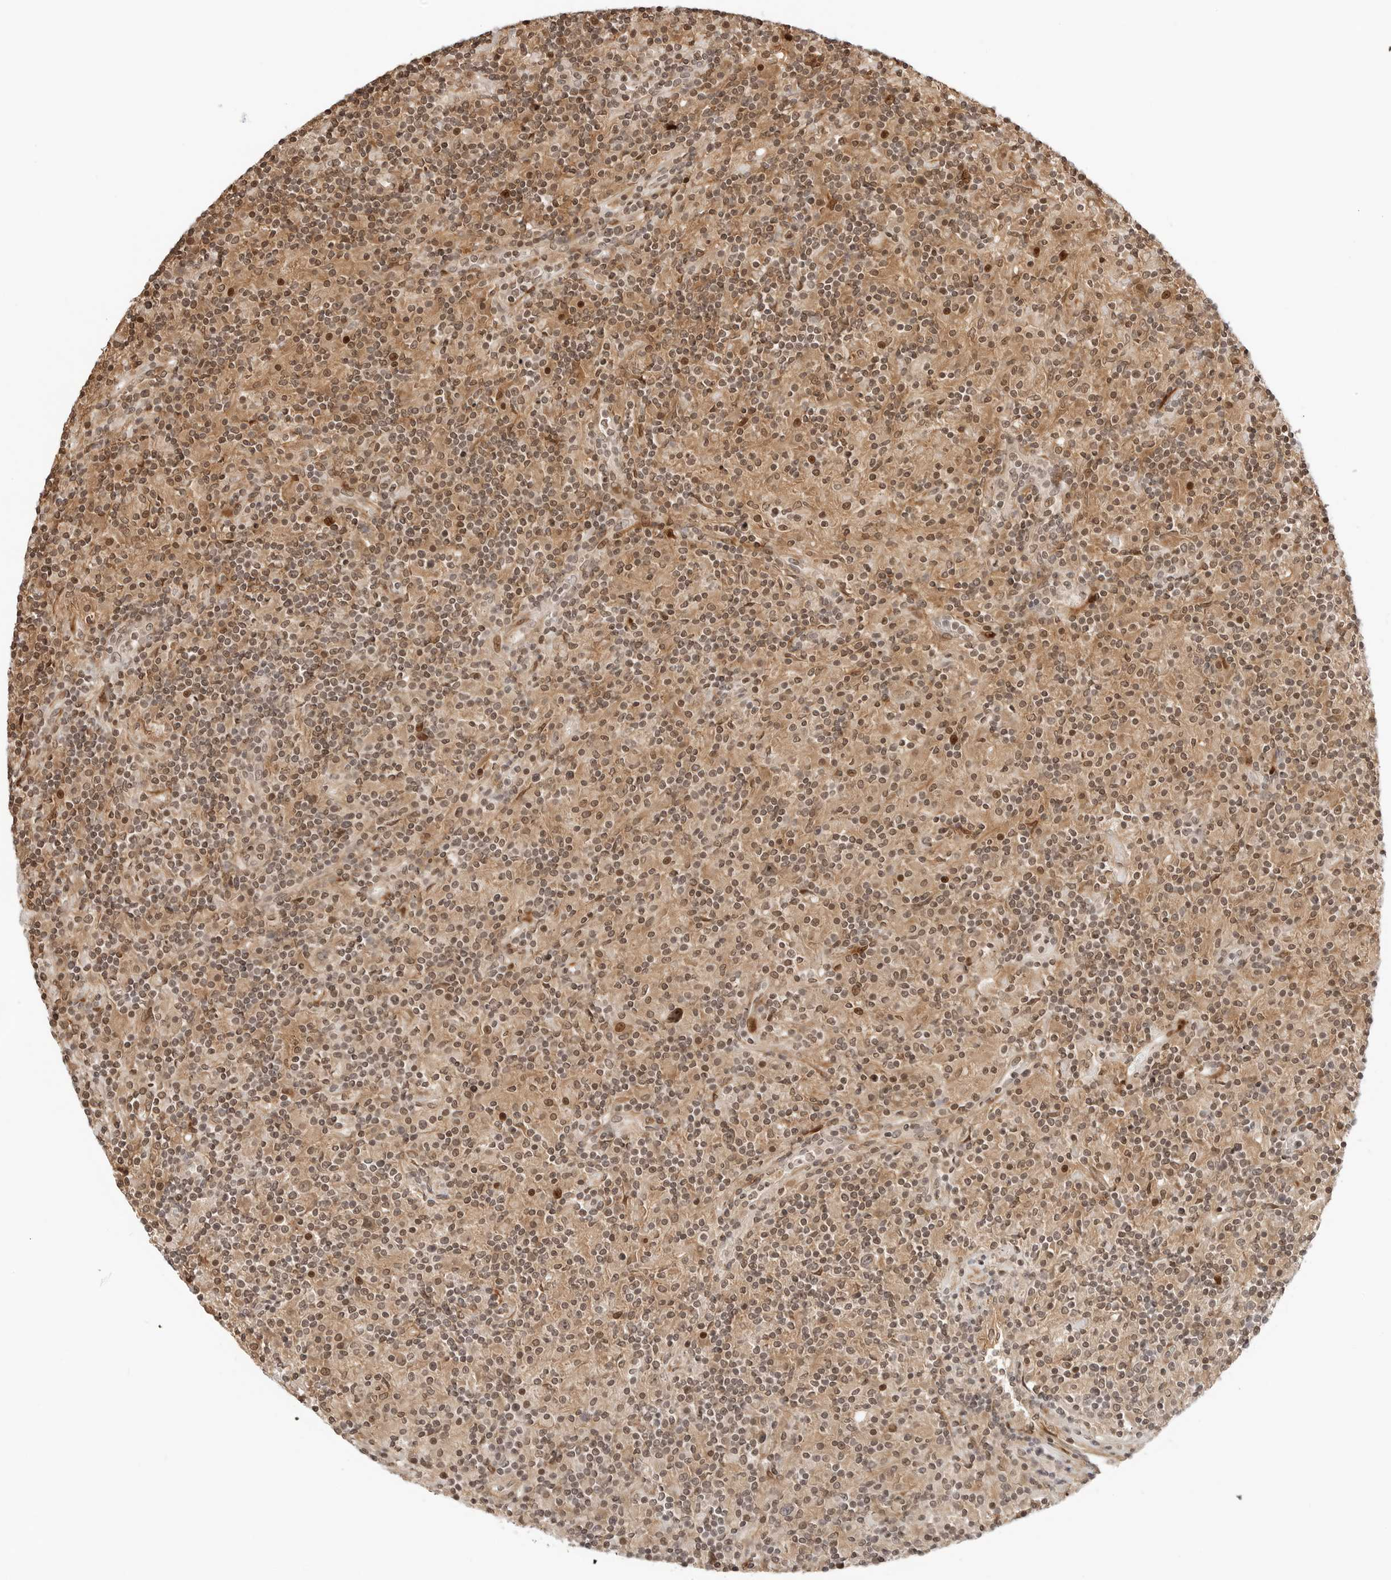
{"staining": {"intensity": "weak", "quantity": ">75%", "location": "nuclear"}, "tissue": "lymphoma", "cell_type": "Tumor cells", "image_type": "cancer", "snomed": [{"axis": "morphology", "description": "Hodgkin's disease, NOS"}, {"axis": "topography", "description": "Lymph node"}], "caption": "Human lymphoma stained for a protein (brown) displays weak nuclear positive expression in approximately >75% of tumor cells.", "gene": "GEM", "patient": {"sex": "male", "age": 70}}